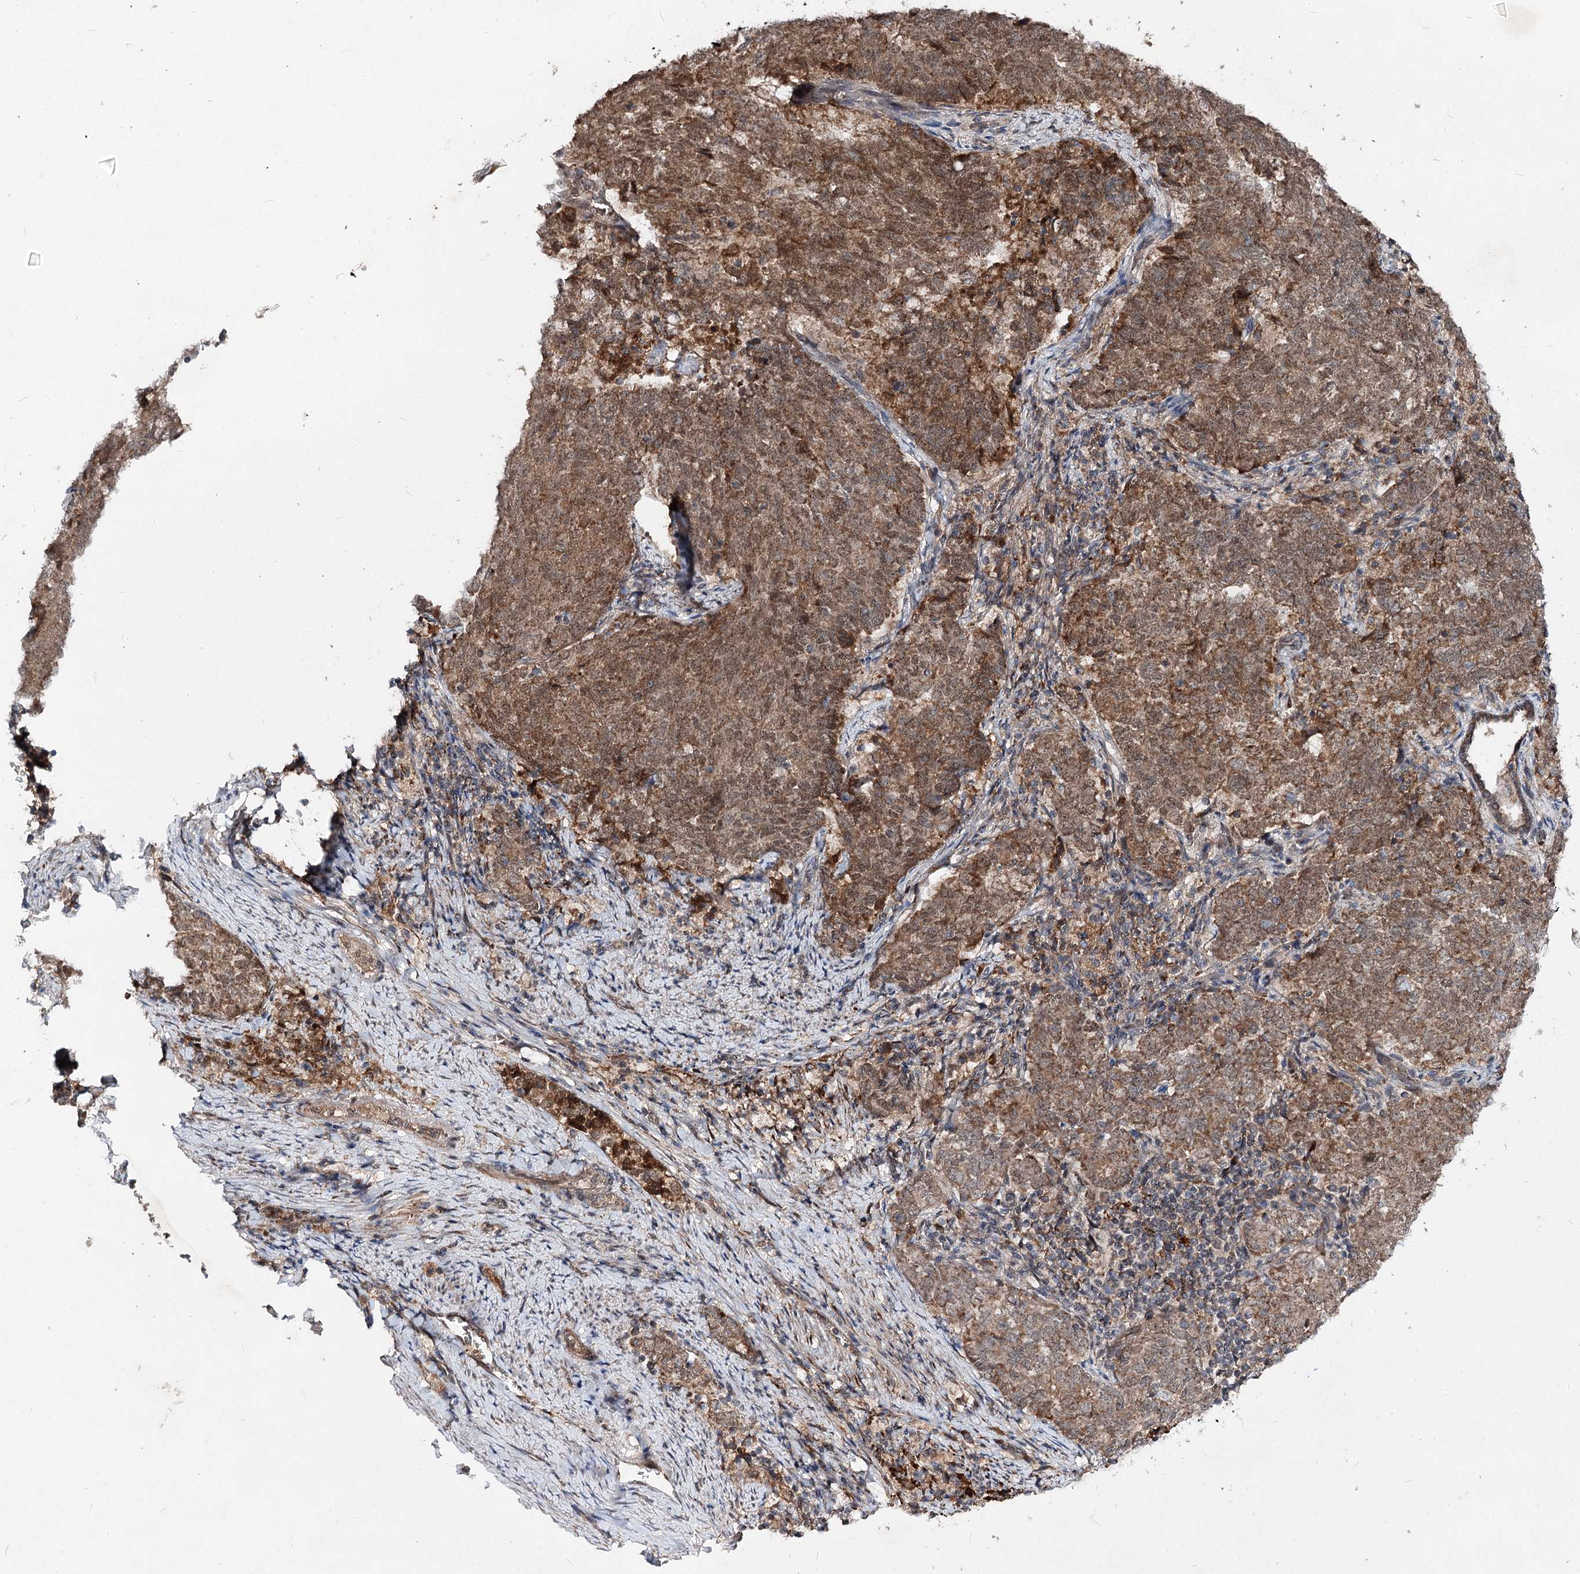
{"staining": {"intensity": "moderate", "quantity": "25%-75%", "location": "cytoplasmic/membranous"}, "tissue": "endometrial cancer", "cell_type": "Tumor cells", "image_type": "cancer", "snomed": [{"axis": "morphology", "description": "Adenocarcinoma, NOS"}, {"axis": "topography", "description": "Endometrium"}], "caption": "DAB (3,3'-diaminobenzidine) immunohistochemical staining of adenocarcinoma (endometrial) shows moderate cytoplasmic/membranous protein positivity in approximately 25%-75% of tumor cells. (IHC, brightfield microscopy, high magnification).", "gene": "MSANTD2", "patient": {"sex": "female", "age": 80}}